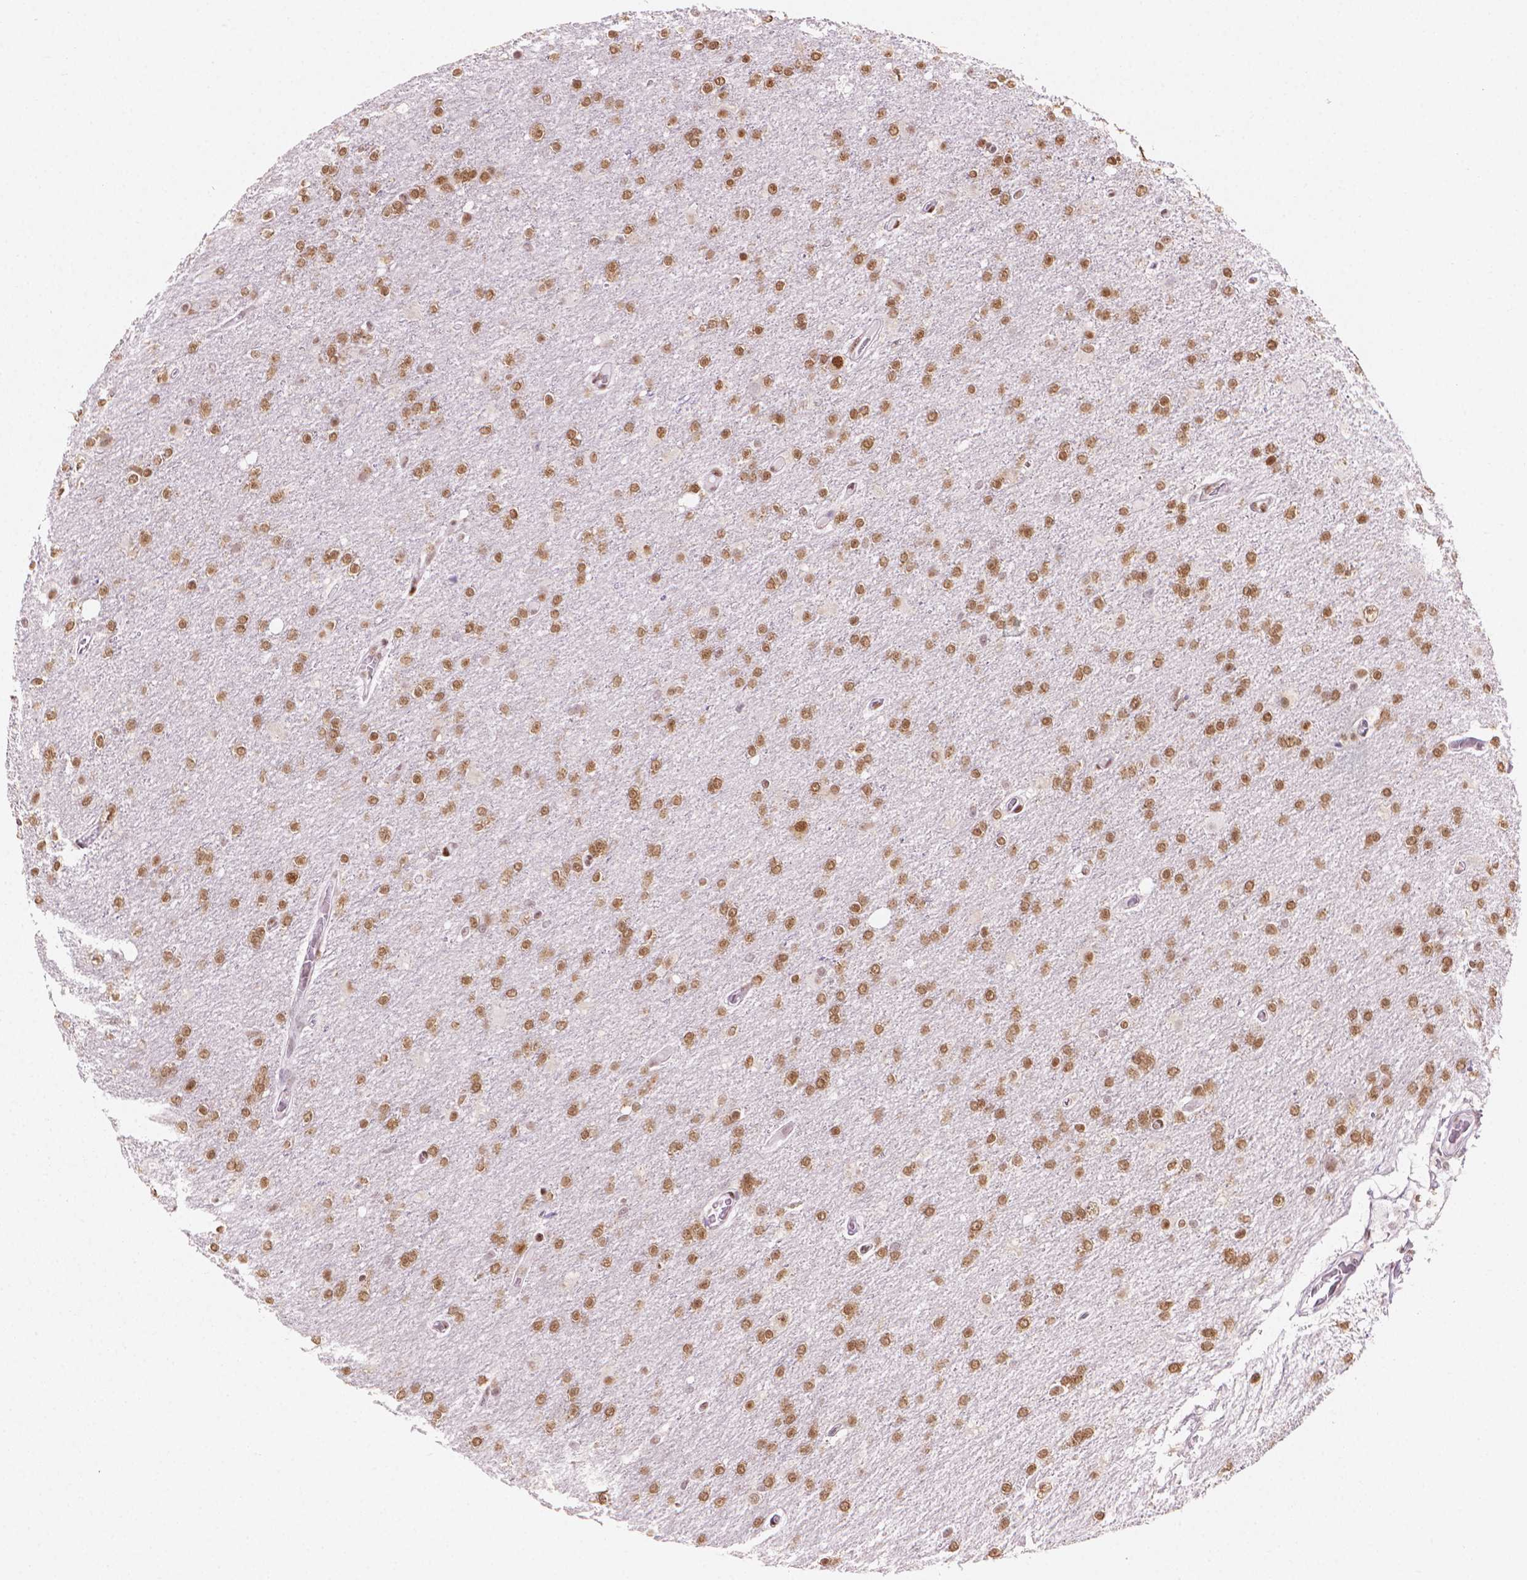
{"staining": {"intensity": "moderate", "quantity": ">75%", "location": "nuclear"}, "tissue": "glioma", "cell_type": "Tumor cells", "image_type": "cancer", "snomed": [{"axis": "morphology", "description": "Glioma, malignant, High grade"}, {"axis": "topography", "description": "Cerebral cortex"}], "caption": "Glioma stained with a protein marker demonstrates moderate staining in tumor cells.", "gene": "PIAS2", "patient": {"sex": "male", "age": 70}}